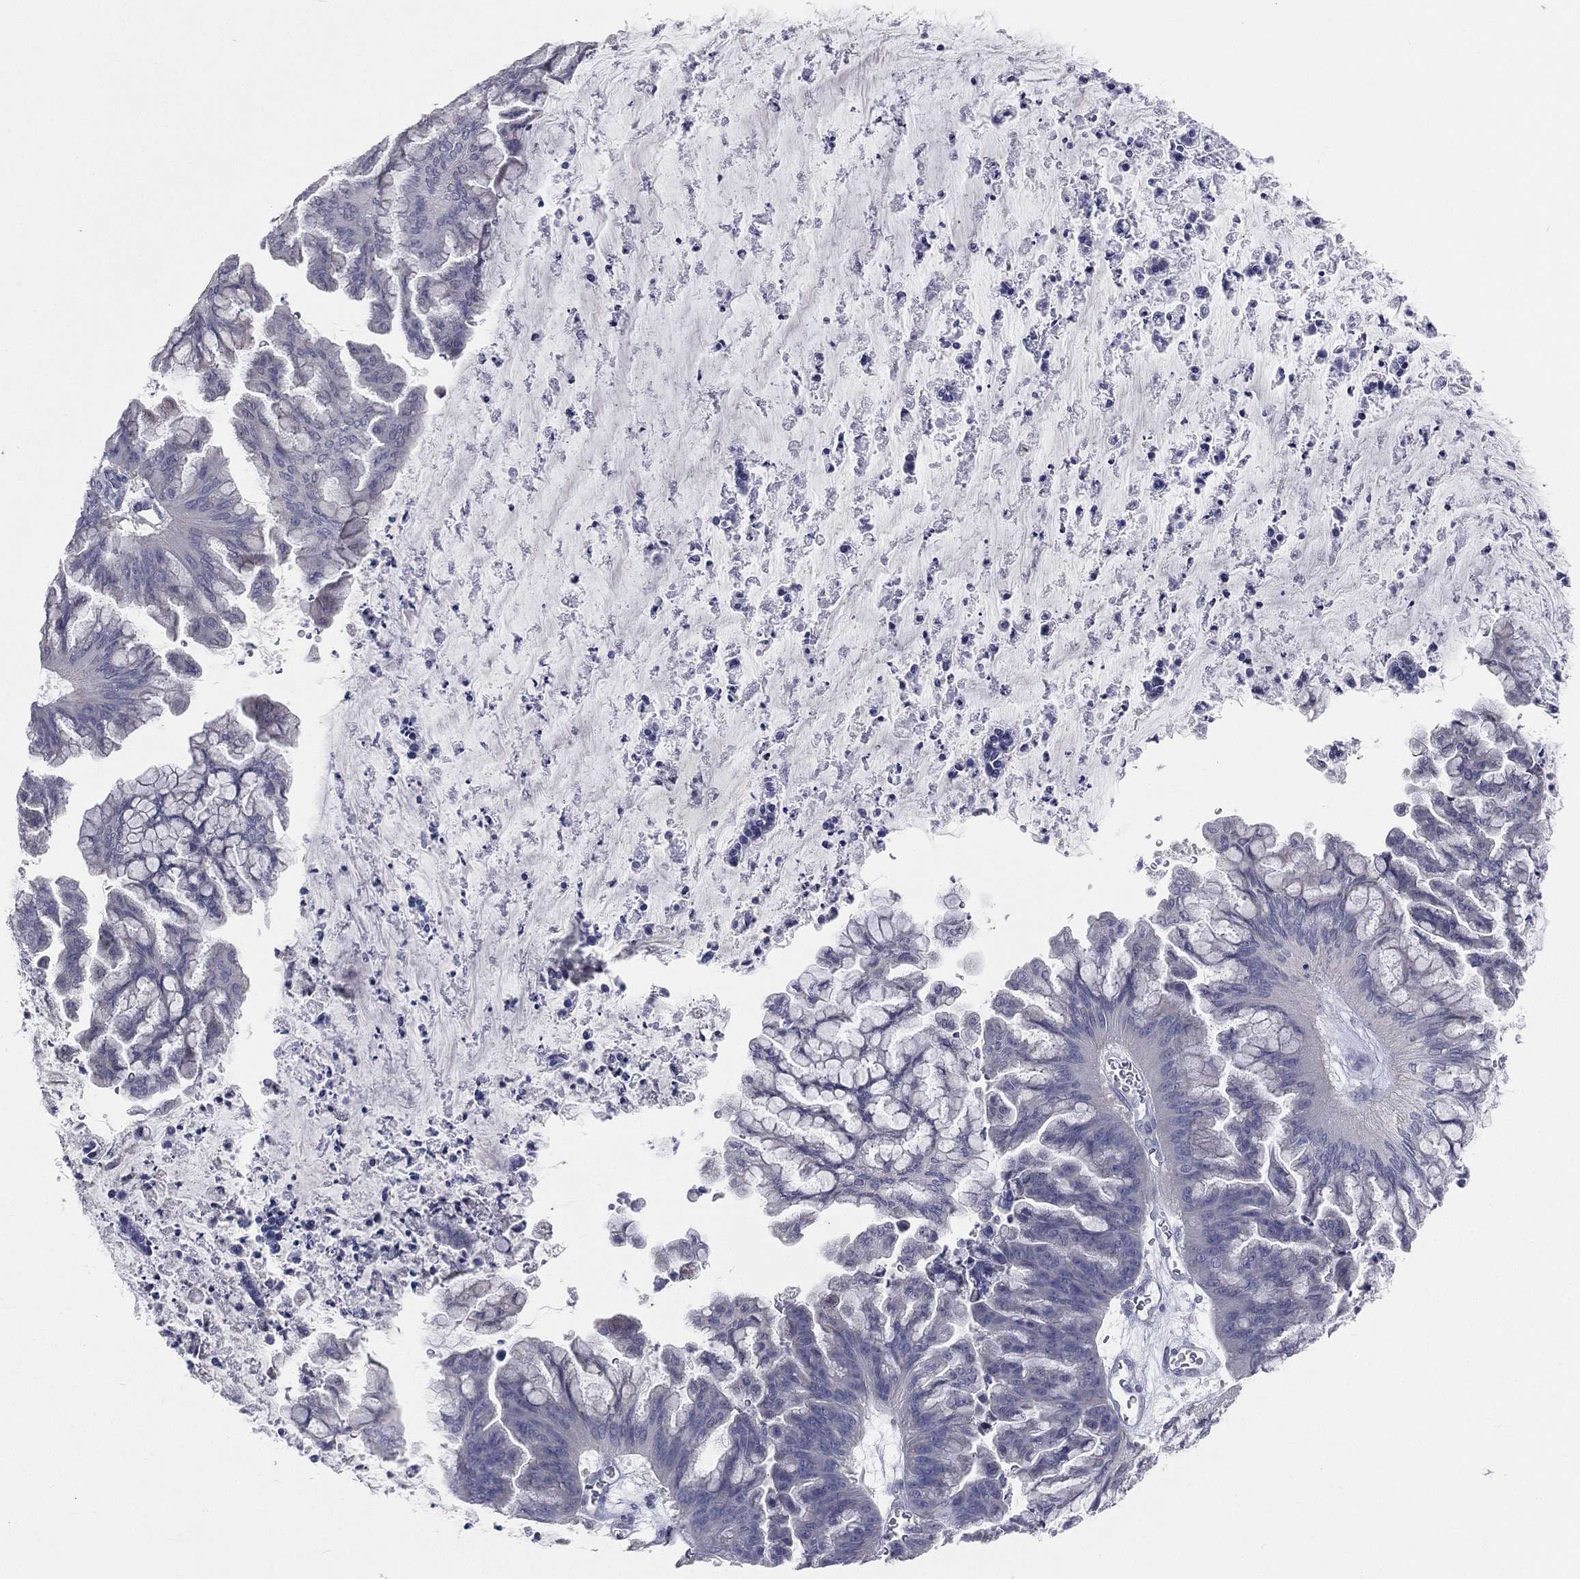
{"staining": {"intensity": "negative", "quantity": "none", "location": "none"}, "tissue": "ovarian cancer", "cell_type": "Tumor cells", "image_type": "cancer", "snomed": [{"axis": "morphology", "description": "Cystadenocarcinoma, mucinous, NOS"}, {"axis": "topography", "description": "Ovary"}], "caption": "Tumor cells are negative for brown protein staining in mucinous cystadenocarcinoma (ovarian). Nuclei are stained in blue.", "gene": "DMKN", "patient": {"sex": "female", "age": 67}}